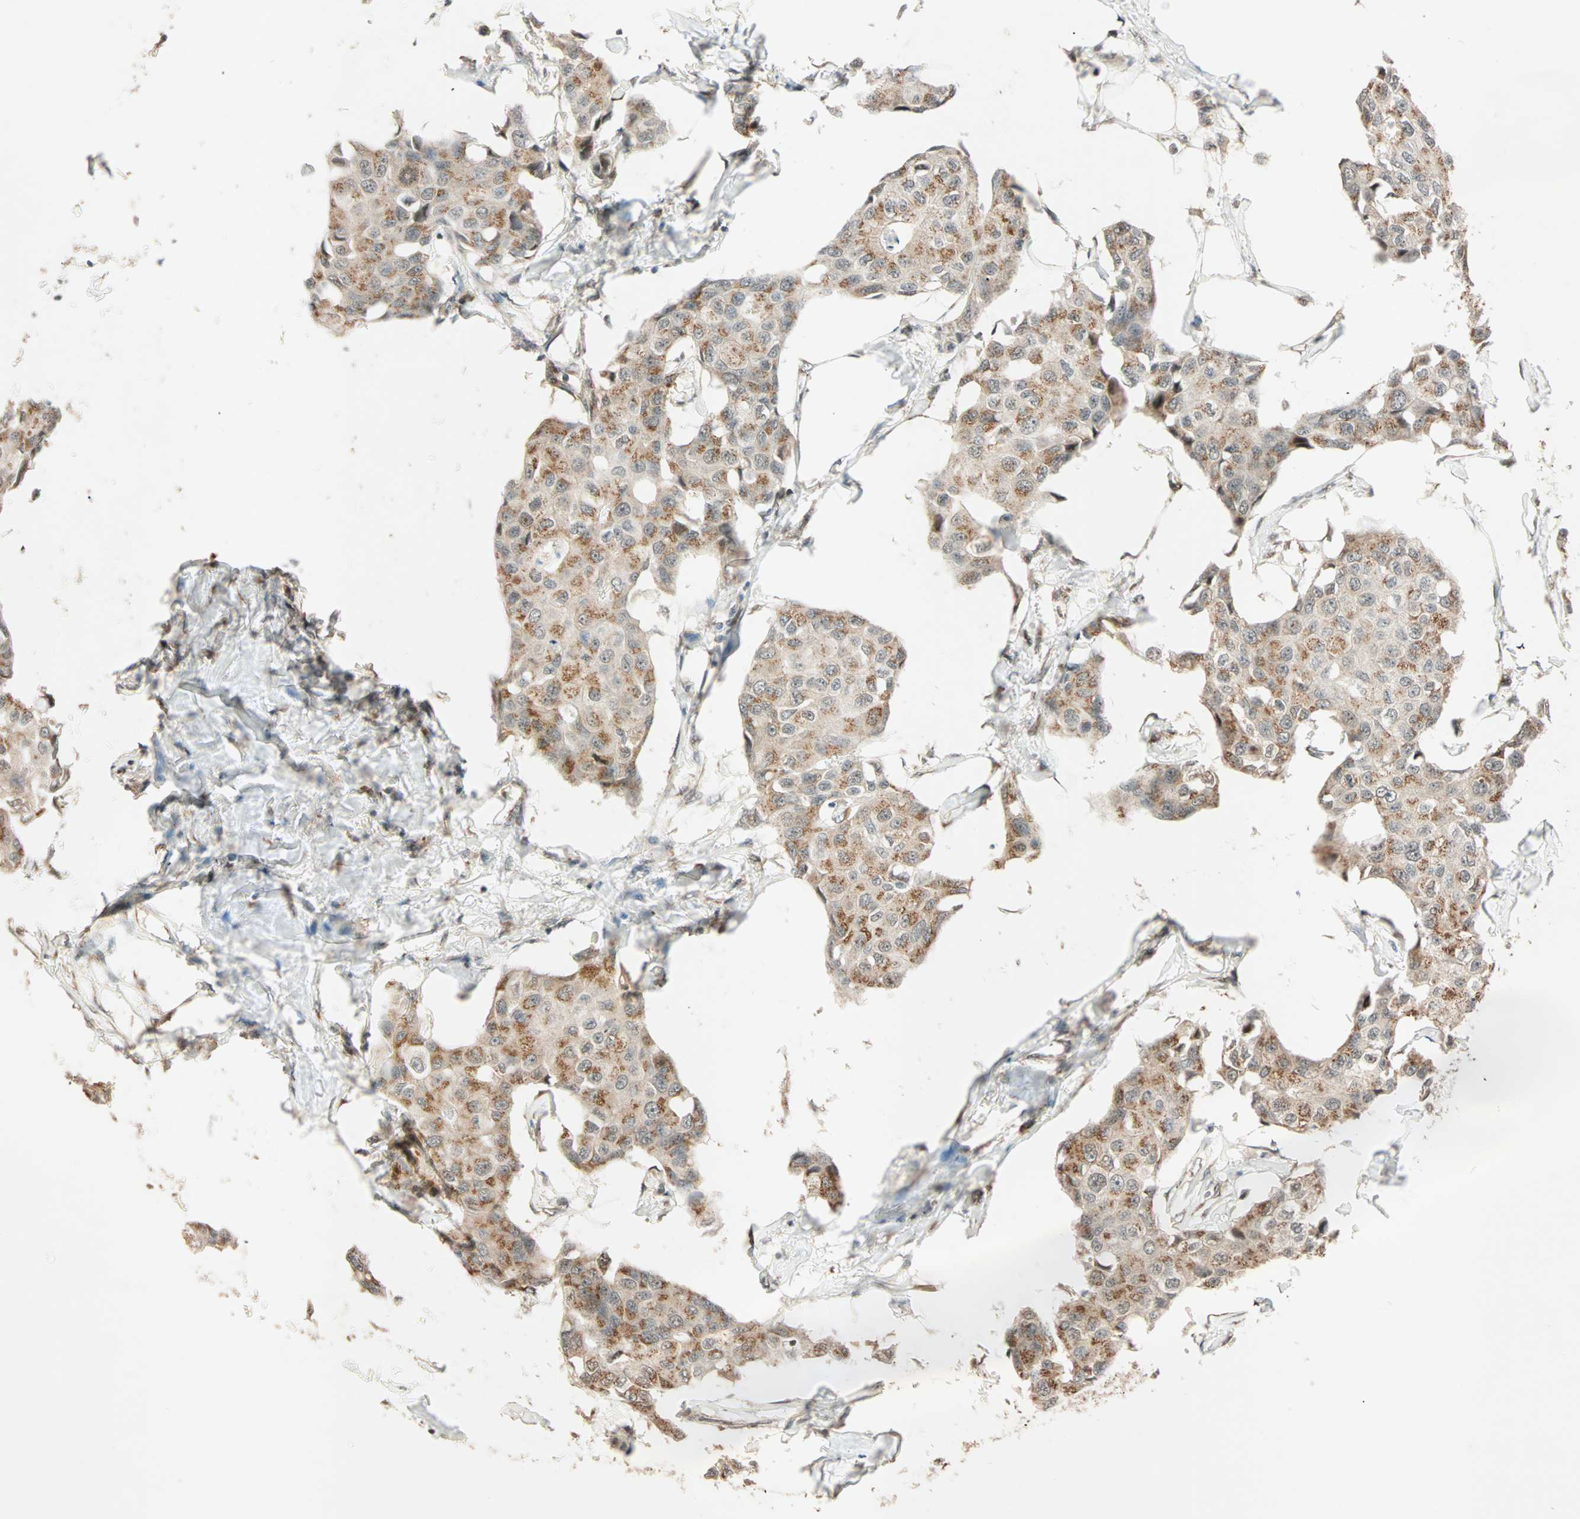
{"staining": {"intensity": "moderate", "quantity": "25%-75%", "location": "cytoplasmic/membranous"}, "tissue": "breast cancer", "cell_type": "Tumor cells", "image_type": "cancer", "snomed": [{"axis": "morphology", "description": "Duct carcinoma"}, {"axis": "topography", "description": "Breast"}], "caption": "Immunohistochemistry micrograph of neoplastic tissue: breast intraductal carcinoma stained using immunohistochemistry (IHC) displays medium levels of moderate protein expression localized specifically in the cytoplasmic/membranous of tumor cells, appearing as a cytoplasmic/membranous brown color.", "gene": "PRDM2", "patient": {"sex": "female", "age": 80}}